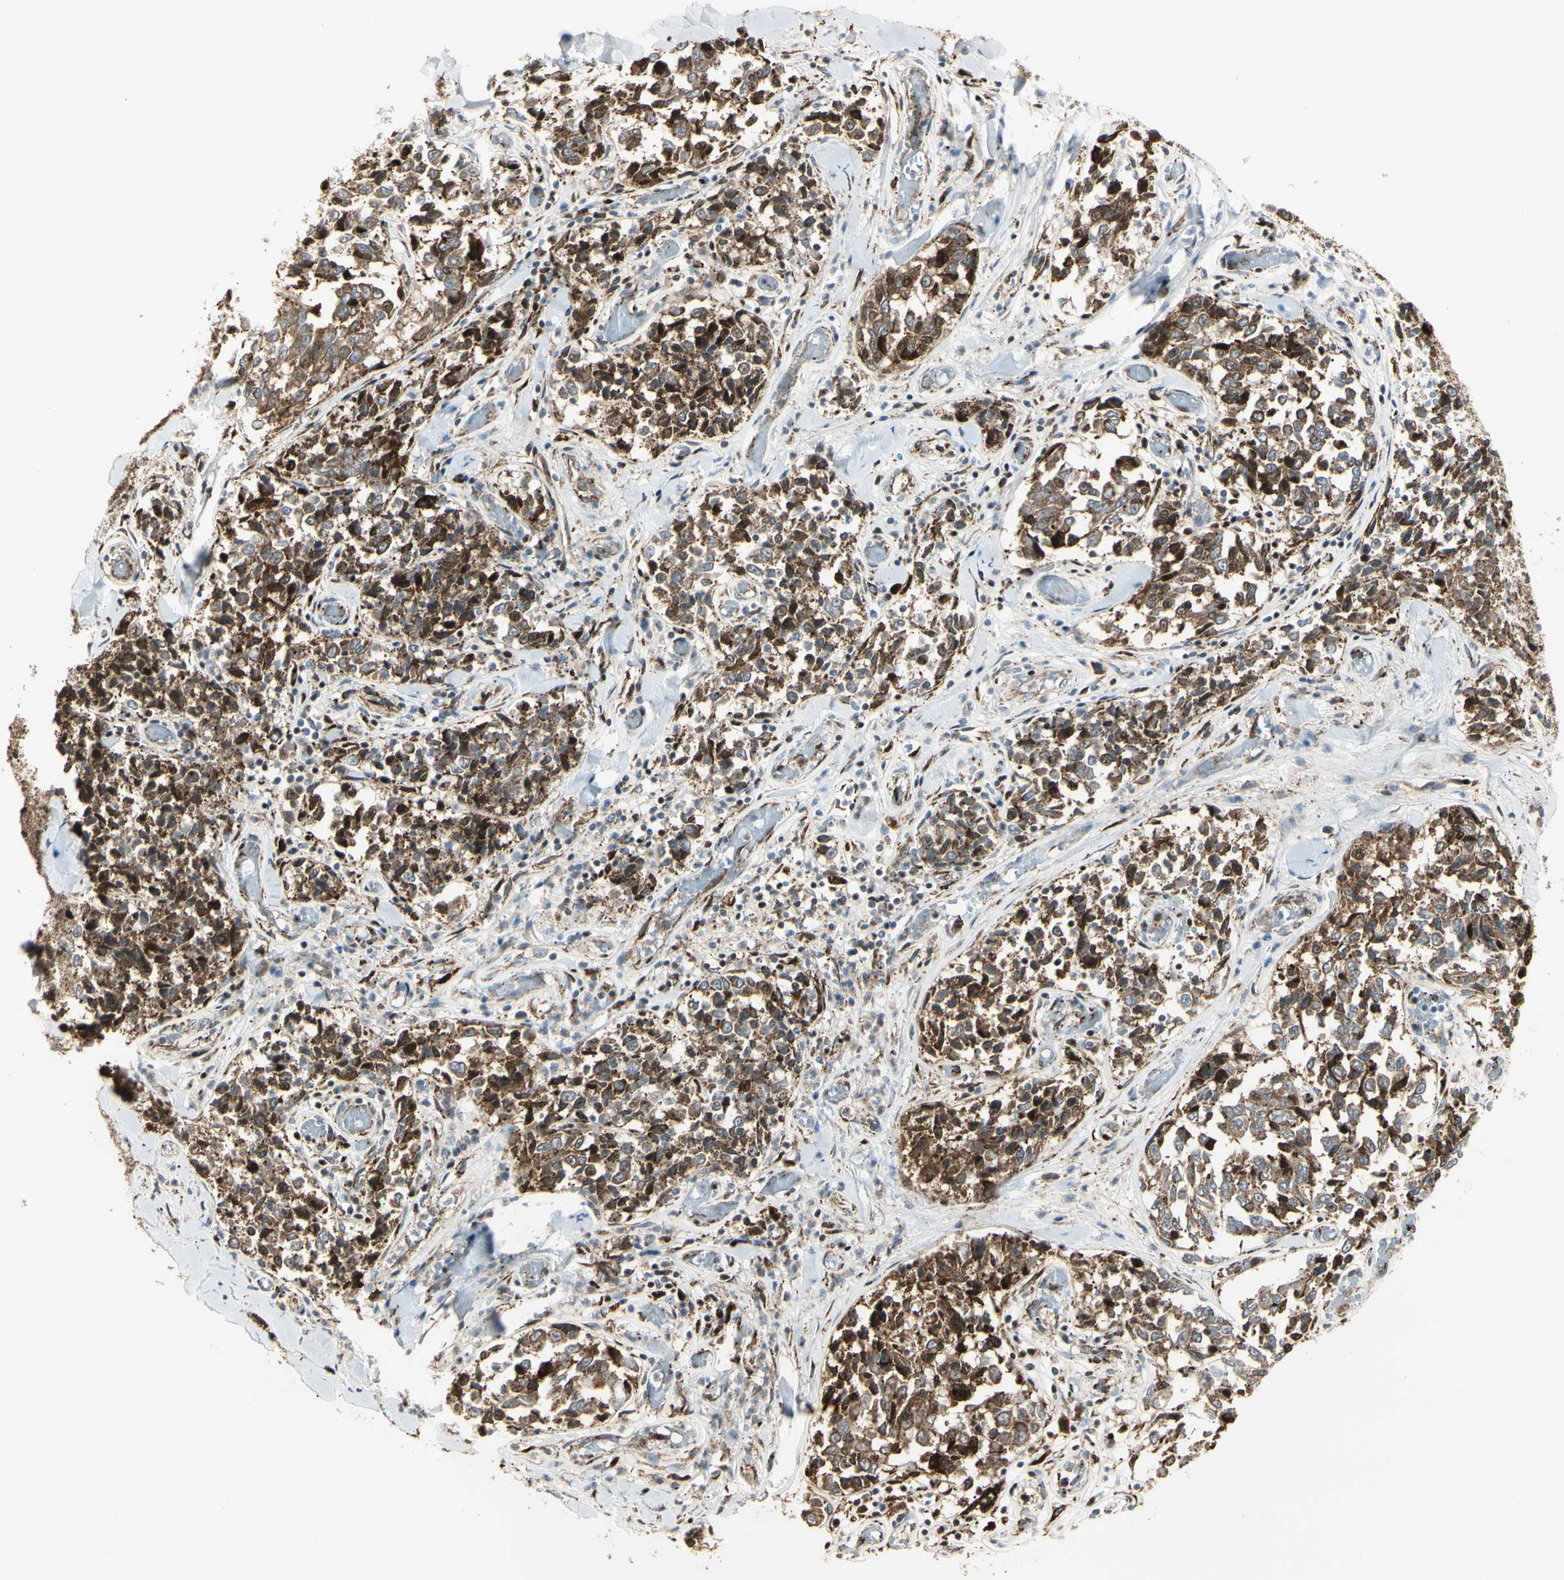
{"staining": {"intensity": "strong", "quantity": ">75%", "location": "cytoplasmic/membranous"}, "tissue": "melanoma", "cell_type": "Tumor cells", "image_type": "cancer", "snomed": [{"axis": "morphology", "description": "Malignant melanoma, NOS"}, {"axis": "topography", "description": "Skin"}], "caption": "Human melanoma stained with a protein marker displays strong staining in tumor cells.", "gene": "HSP90B1", "patient": {"sex": "female", "age": 64}}